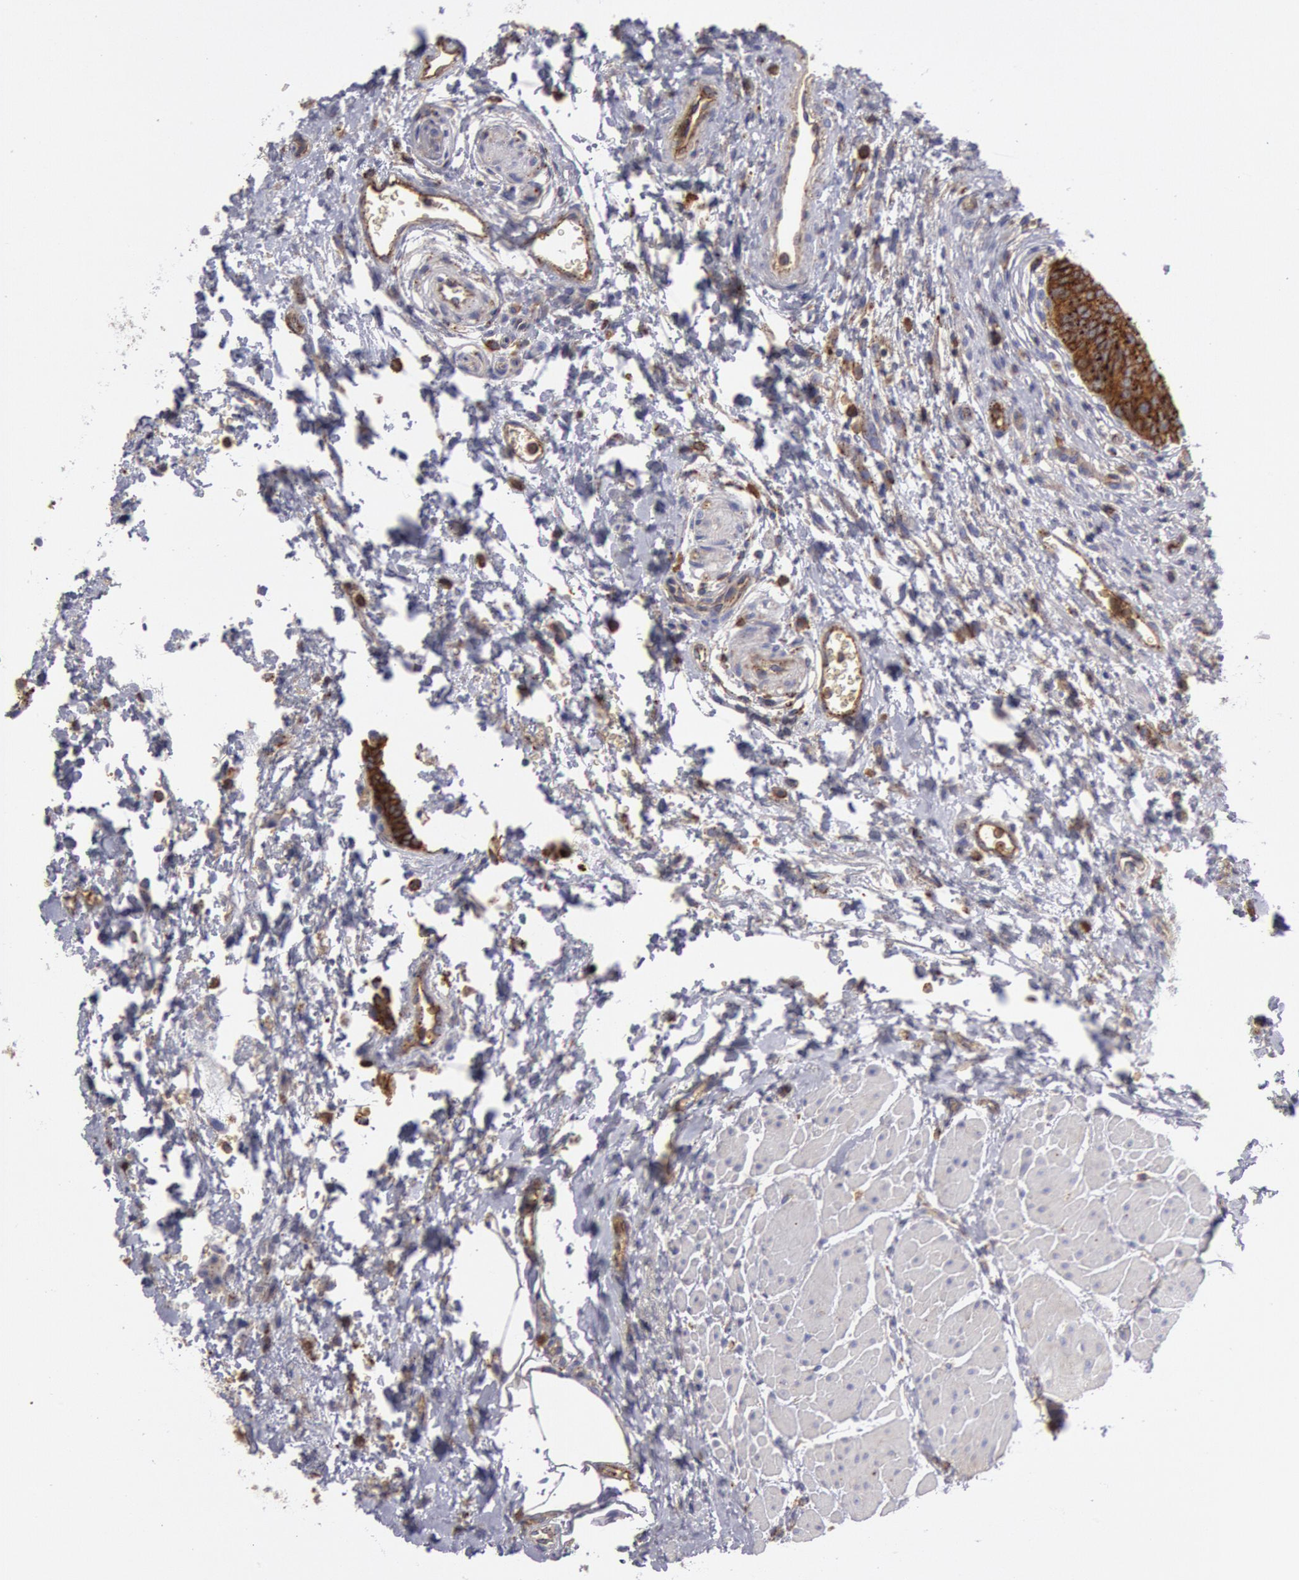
{"staining": {"intensity": "strong", "quantity": ">75%", "location": "cytoplasmic/membranous"}, "tissue": "urinary bladder", "cell_type": "Urothelial cells", "image_type": "normal", "snomed": [{"axis": "morphology", "description": "Normal tissue, NOS"}, {"axis": "topography", "description": "Smooth muscle"}, {"axis": "topography", "description": "Urinary bladder"}], "caption": "Immunohistochemical staining of unremarkable urinary bladder demonstrates strong cytoplasmic/membranous protein positivity in about >75% of urothelial cells. (Stains: DAB in brown, nuclei in blue, Microscopy: brightfield microscopy at high magnification).", "gene": "FLOT1", "patient": {"sex": "male", "age": 35}}